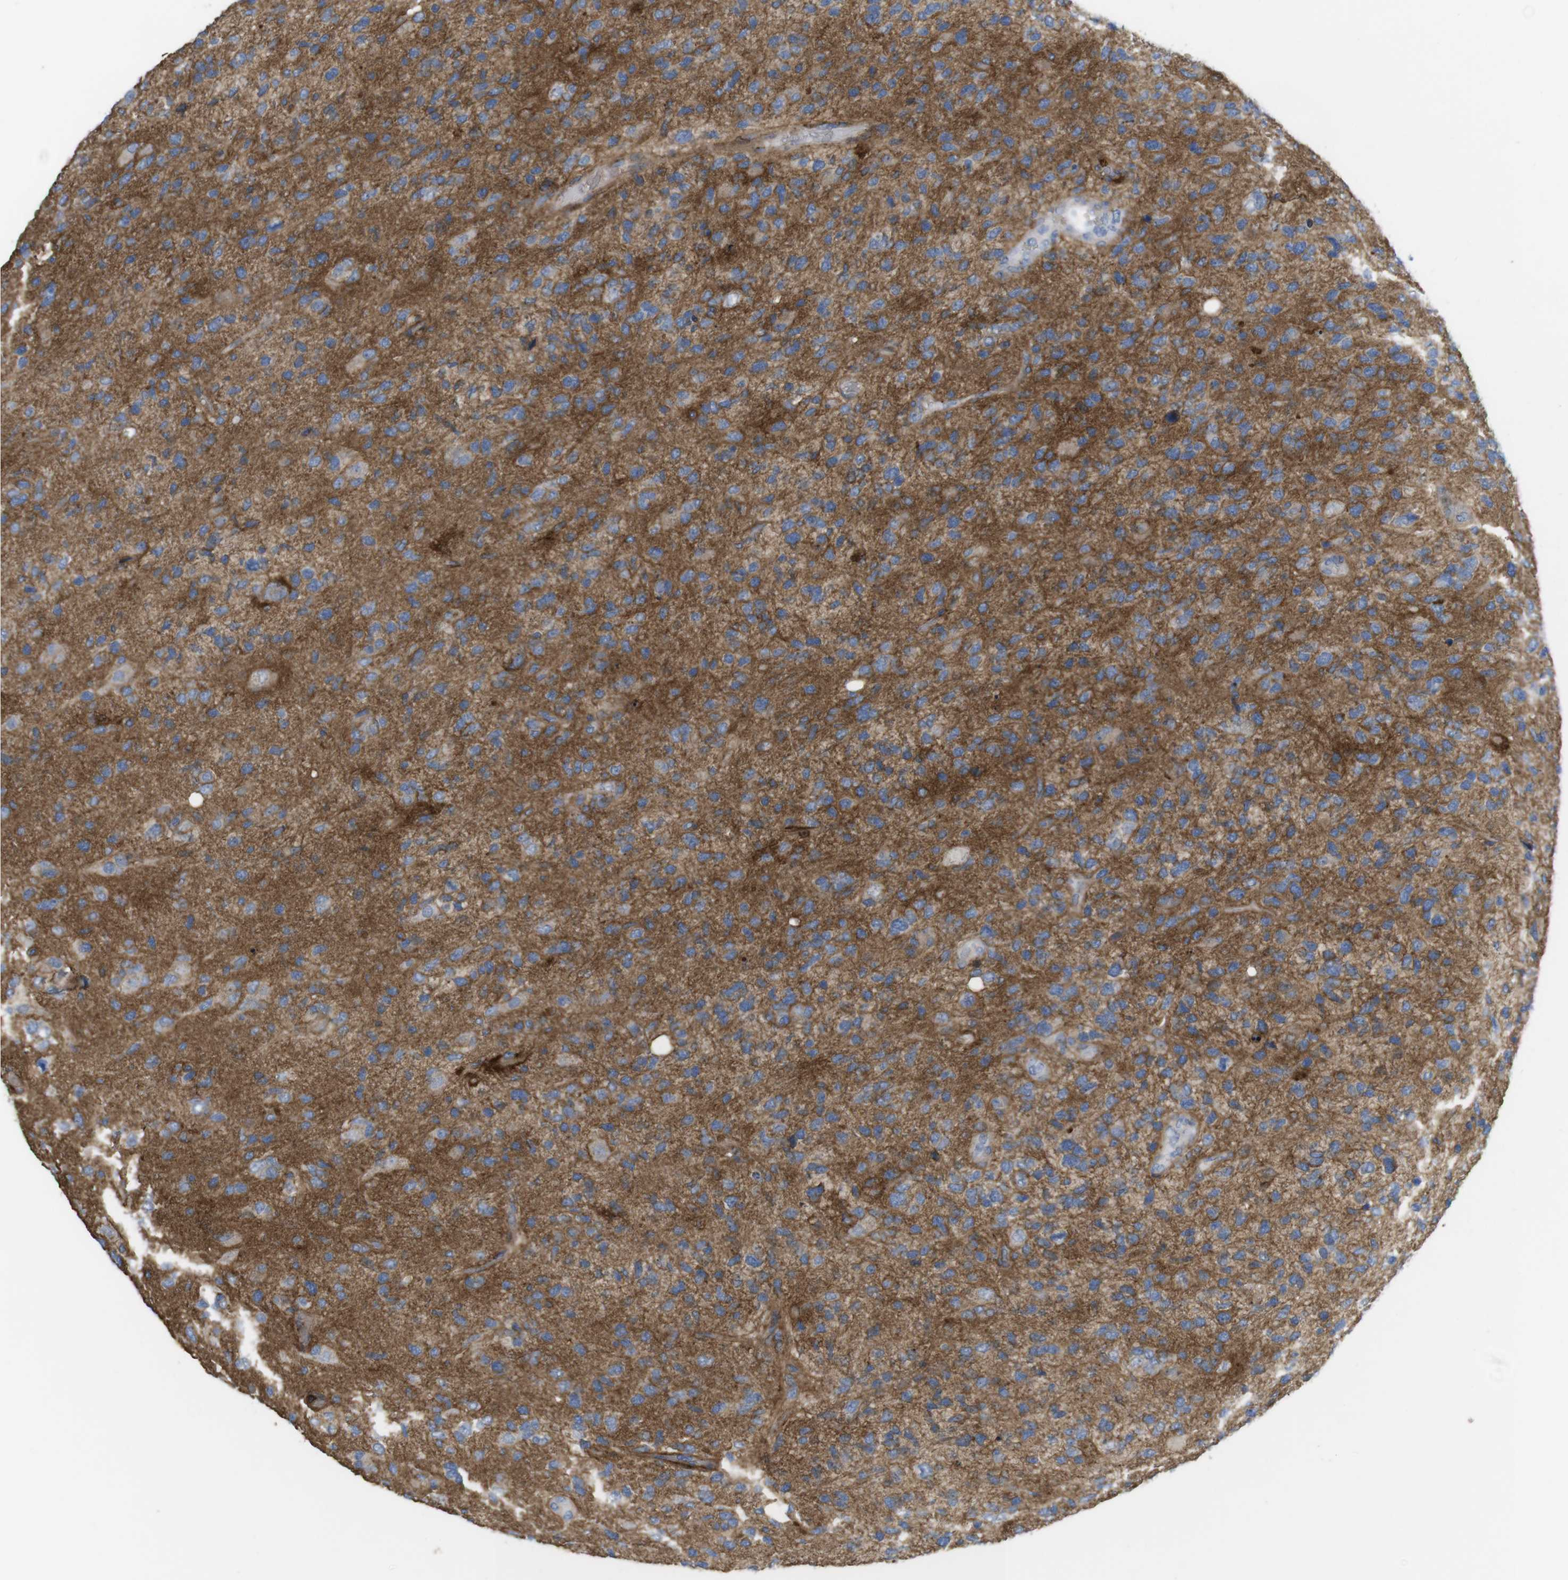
{"staining": {"intensity": "moderate", "quantity": ">75%", "location": "cytoplasmic/membranous"}, "tissue": "glioma", "cell_type": "Tumor cells", "image_type": "cancer", "snomed": [{"axis": "morphology", "description": "Glioma, malignant, High grade"}, {"axis": "topography", "description": "Brain"}], "caption": "Immunohistochemistry (DAB) staining of human malignant glioma (high-grade) shows moderate cytoplasmic/membranous protein staining in about >75% of tumor cells. (DAB (3,3'-diaminobenzidine) = brown stain, brightfield microscopy at high magnification).", "gene": "CYBRD1", "patient": {"sex": "female", "age": 58}}